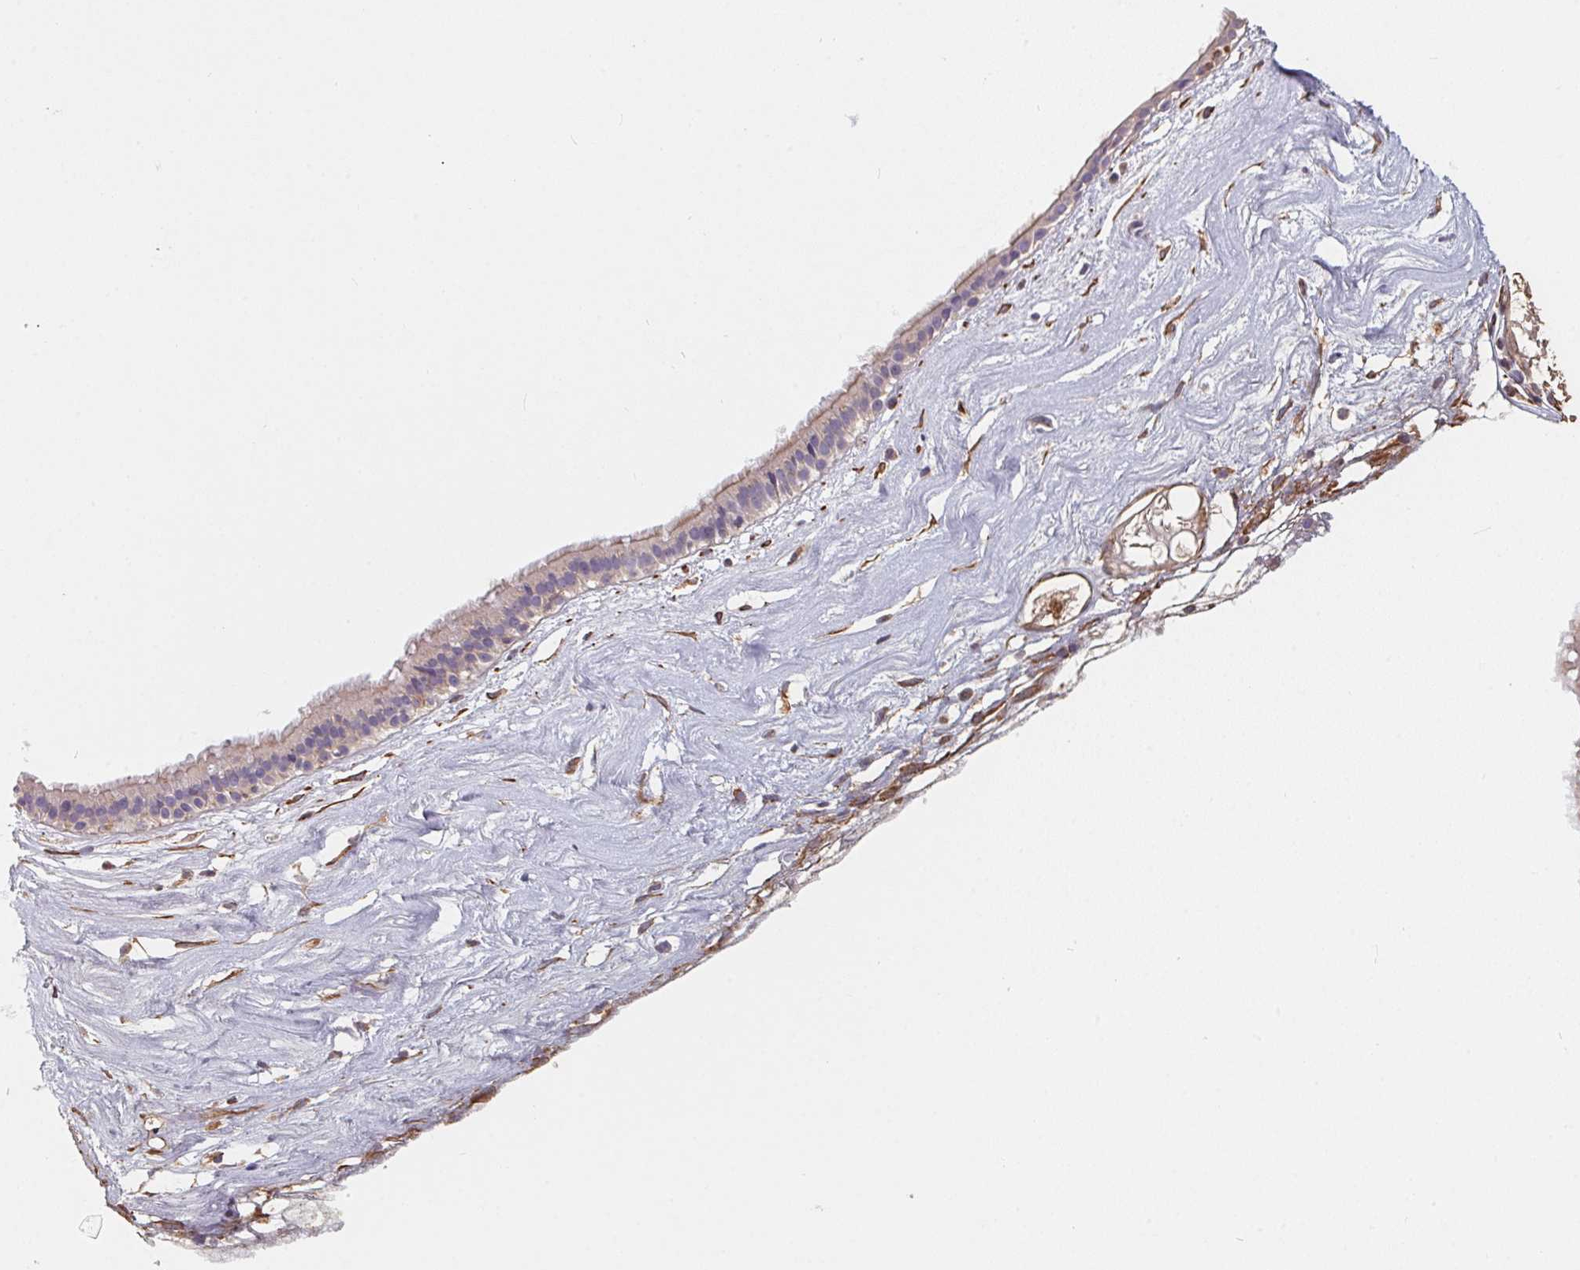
{"staining": {"intensity": "negative", "quantity": "none", "location": "none"}, "tissue": "nasopharynx", "cell_type": "Respiratory epithelial cells", "image_type": "normal", "snomed": [{"axis": "morphology", "description": "Normal tissue, NOS"}, {"axis": "topography", "description": "Nasopharynx"}], "caption": "The photomicrograph displays no significant expression in respiratory epithelial cells of nasopharynx. (IHC, brightfield microscopy, high magnification).", "gene": "TBKBP1", "patient": {"sex": "male", "age": 24}}